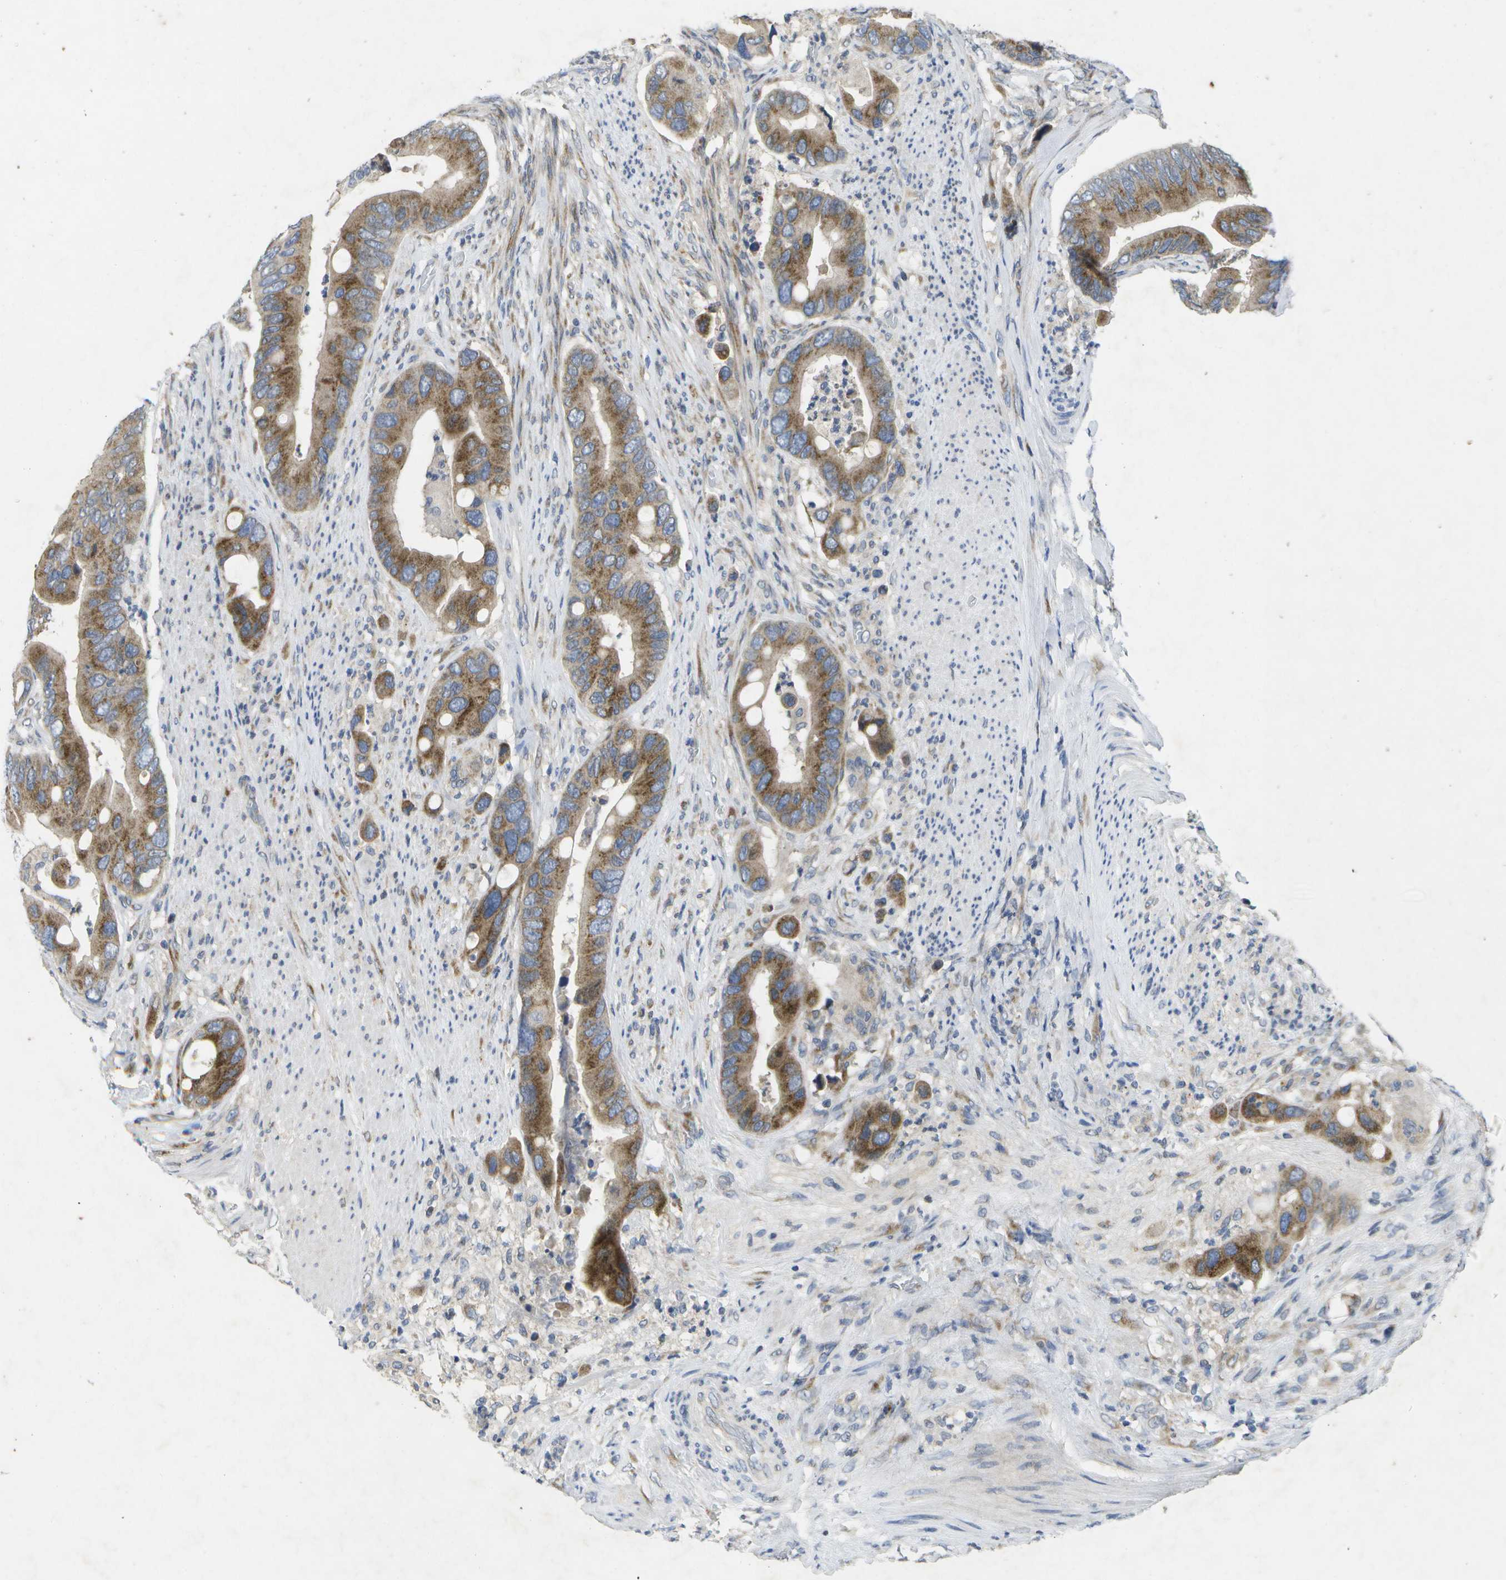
{"staining": {"intensity": "moderate", "quantity": ">75%", "location": "cytoplasmic/membranous"}, "tissue": "colorectal cancer", "cell_type": "Tumor cells", "image_type": "cancer", "snomed": [{"axis": "morphology", "description": "Adenocarcinoma, NOS"}, {"axis": "topography", "description": "Rectum"}], "caption": "Immunohistochemistry (IHC) of human adenocarcinoma (colorectal) shows medium levels of moderate cytoplasmic/membranous staining in about >75% of tumor cells.", "gene": "KDELR1", "patient": {"sex": "female", "age": 57}}